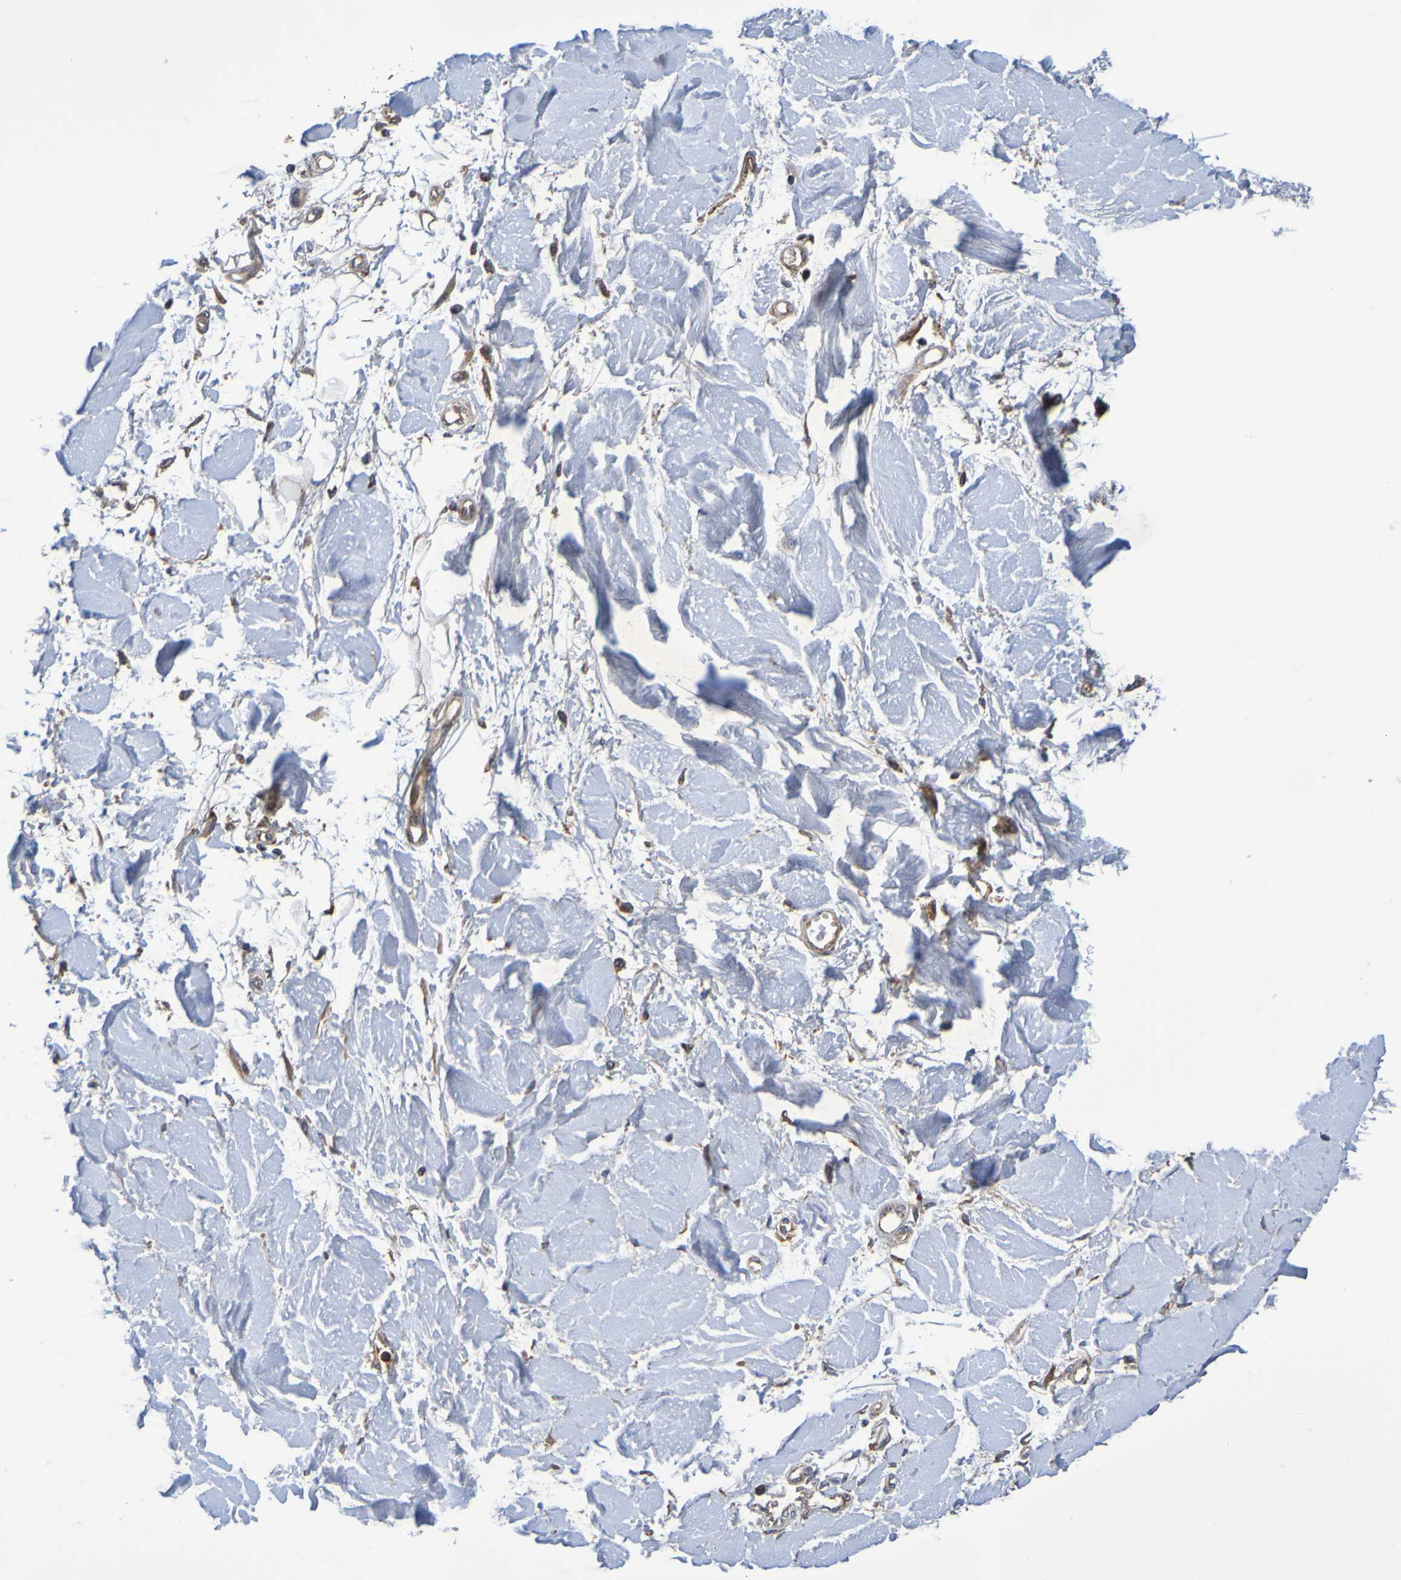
{"staining": {"intensity": "negative", "quantity": "none", "location": "none"}, "tissue": "adipose tissue", "cell_type": "Adipocytes", "image_type": "normal", "snomed": [{"axis": "morphology", "description": "Squamous cell carcinoma, NOS"}, {"axis": "topography", "description": "Skin"}], "caption": "A high-resolution photomicrograph shows IHC staining of normal adipose tissue, which shows no significant positivity in adipocytes.", "gene": "CCDC51", "patient": {"sex": "male", "age": 83}}